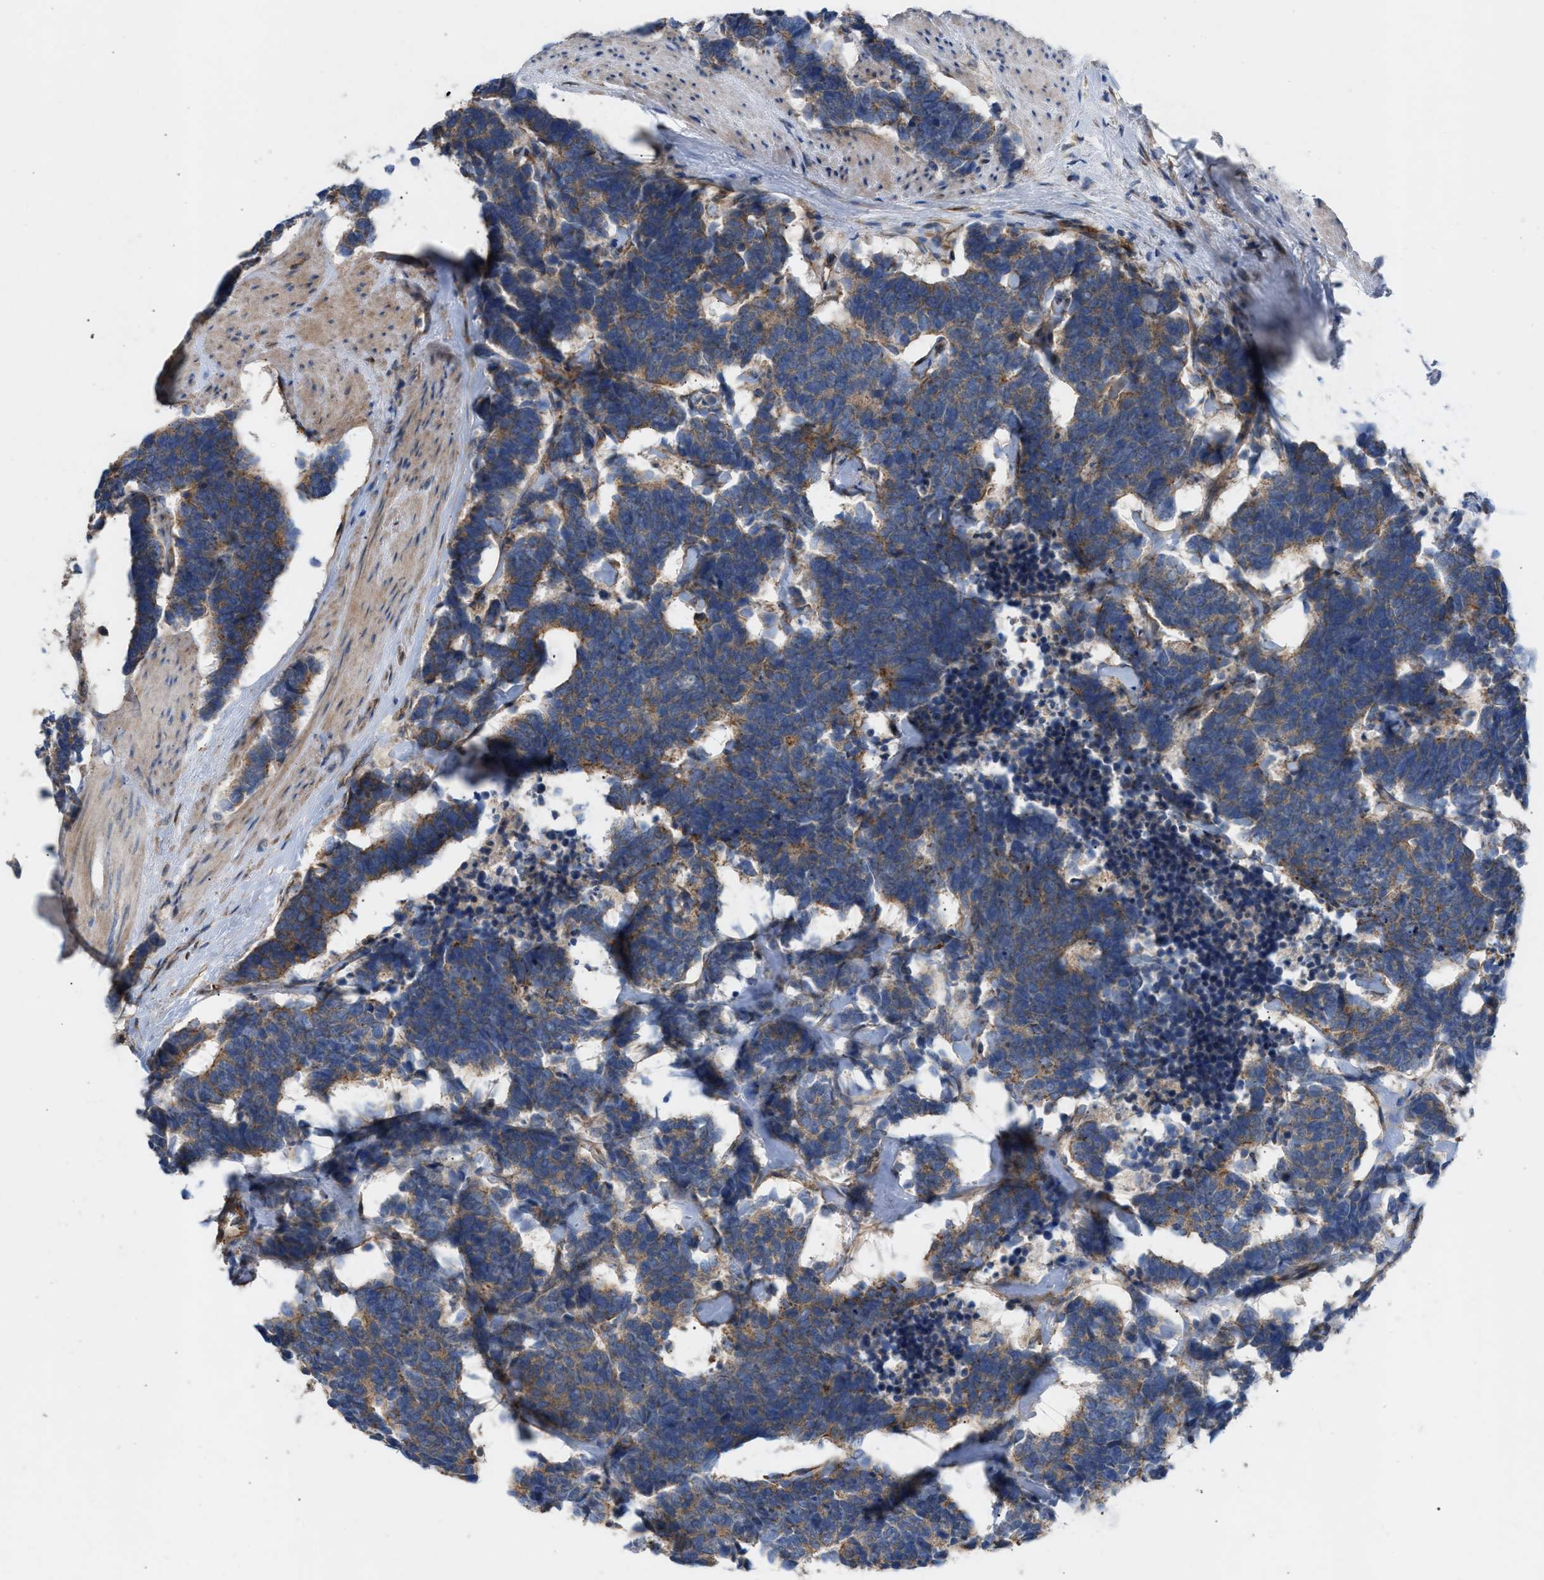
{"staining": {"intensity": "weak", "quantity": ">75%", "location": "cytoplasmic/membranous"}, "tissue": "carcinoid", "cell_type": "Tumor cells", "image_type": "cancer", "snomed": [{"axis": "morphology", "description": "Carcinoma, NOS"}, {"axis": "morphology", "description": "Carcinoid, malignant, NOS"}, {"axis": "topography", "description": "Urinary bladder"}], "caption": "Immunohistochemical staining of carcinoma shows low levels of weak cytoplasmic/membranous expression in approximately >75% of tumor cells.", "gene": "OXSM", "patient": {"sex": "male", "age": 57}}